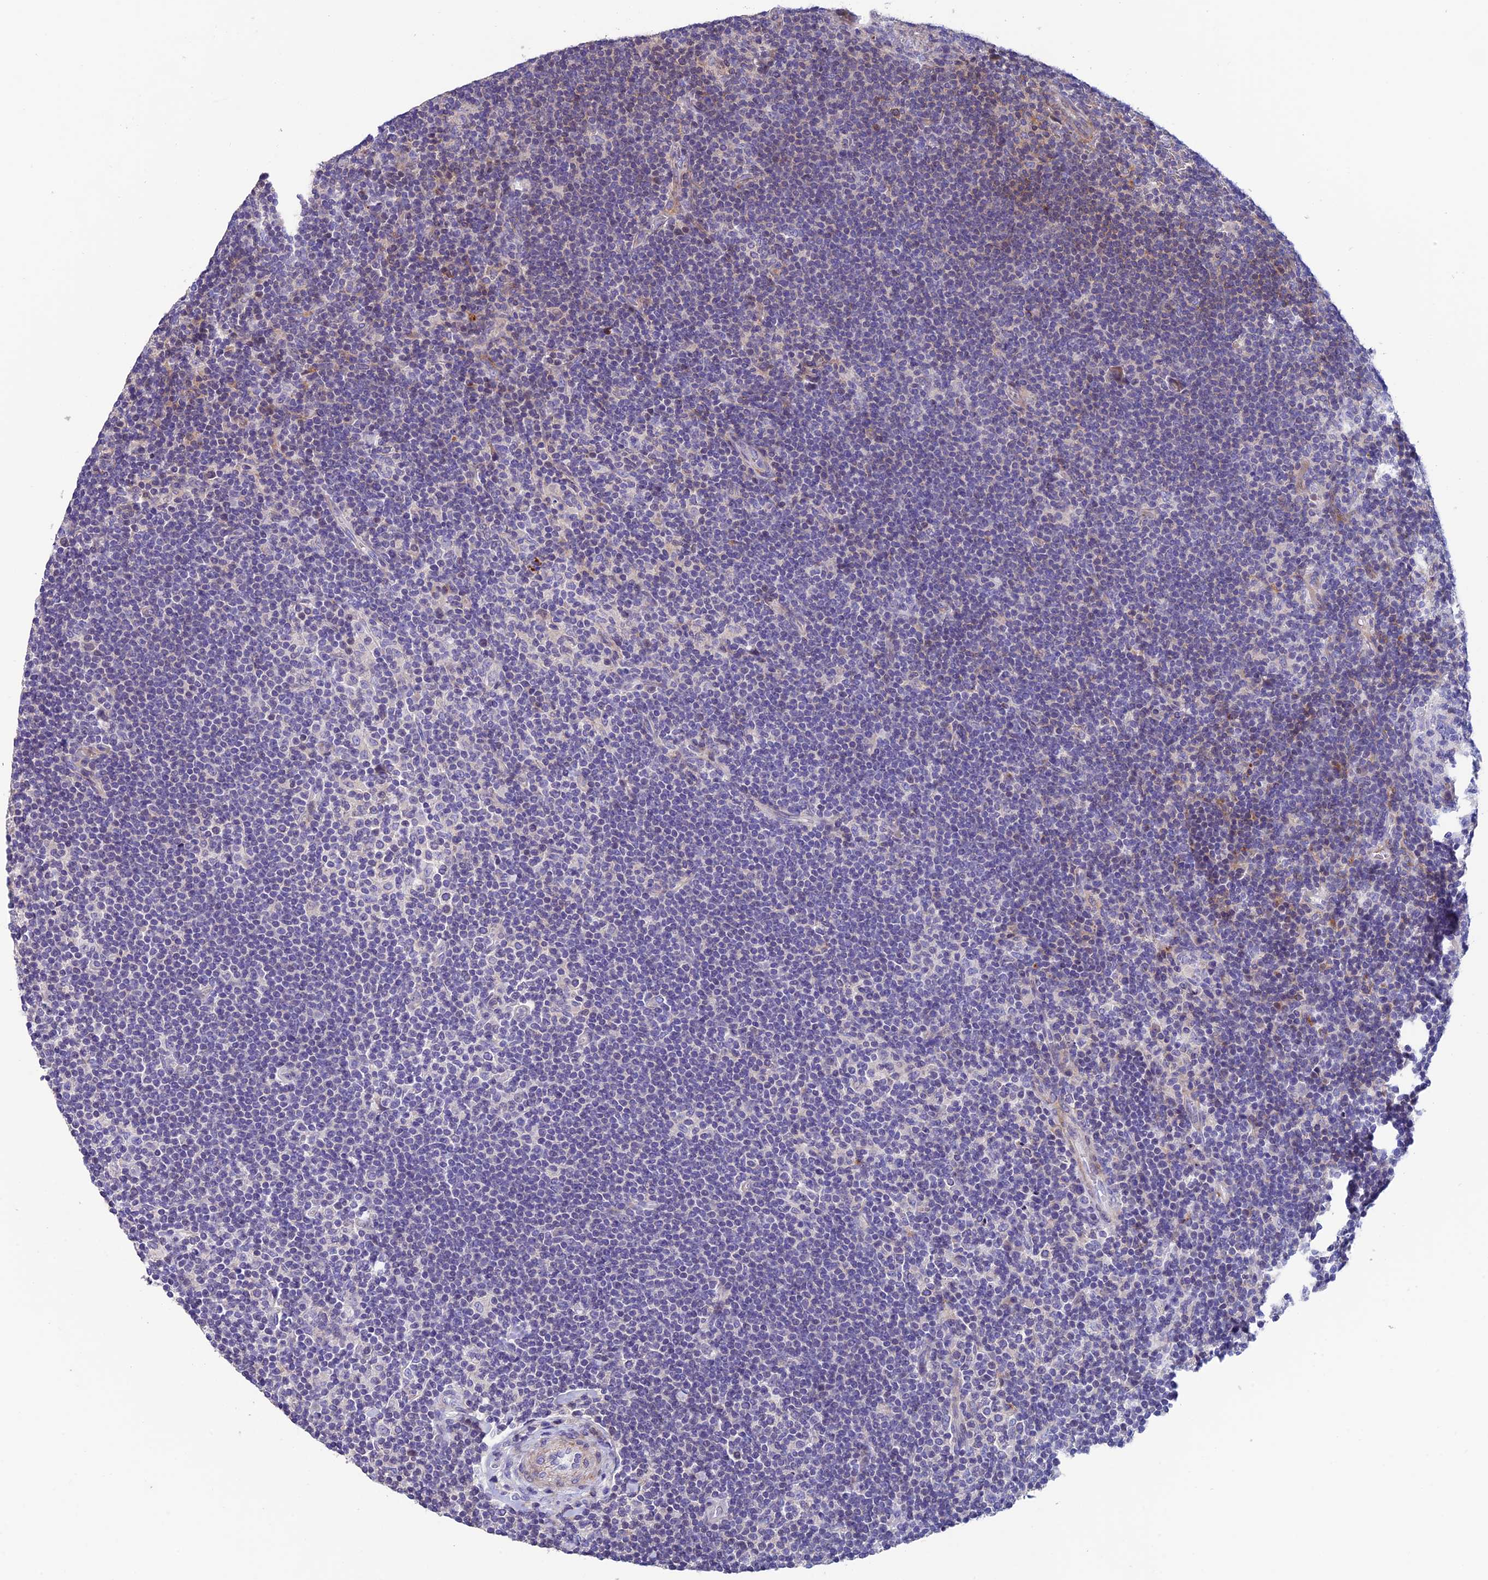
{"staining": {"intensity": "negative", "quantity": "none", "location": "none"}, "tissue": "lymphoma", "cell_type": "Tumor cells", "image_type": "cancer", "snomed": [{"axis": "morphology", "description": "Hodgkin's disease, NOS"}, {"axis": "topography", "description": "Lymph node"}], "caption": "High power microscopy photomicrograph of an IHC image of lymphoma, revealing no significant positivity in tumor cells.", "gene": "FAM178B", "patient": {"sex": "female", "age": 57}}